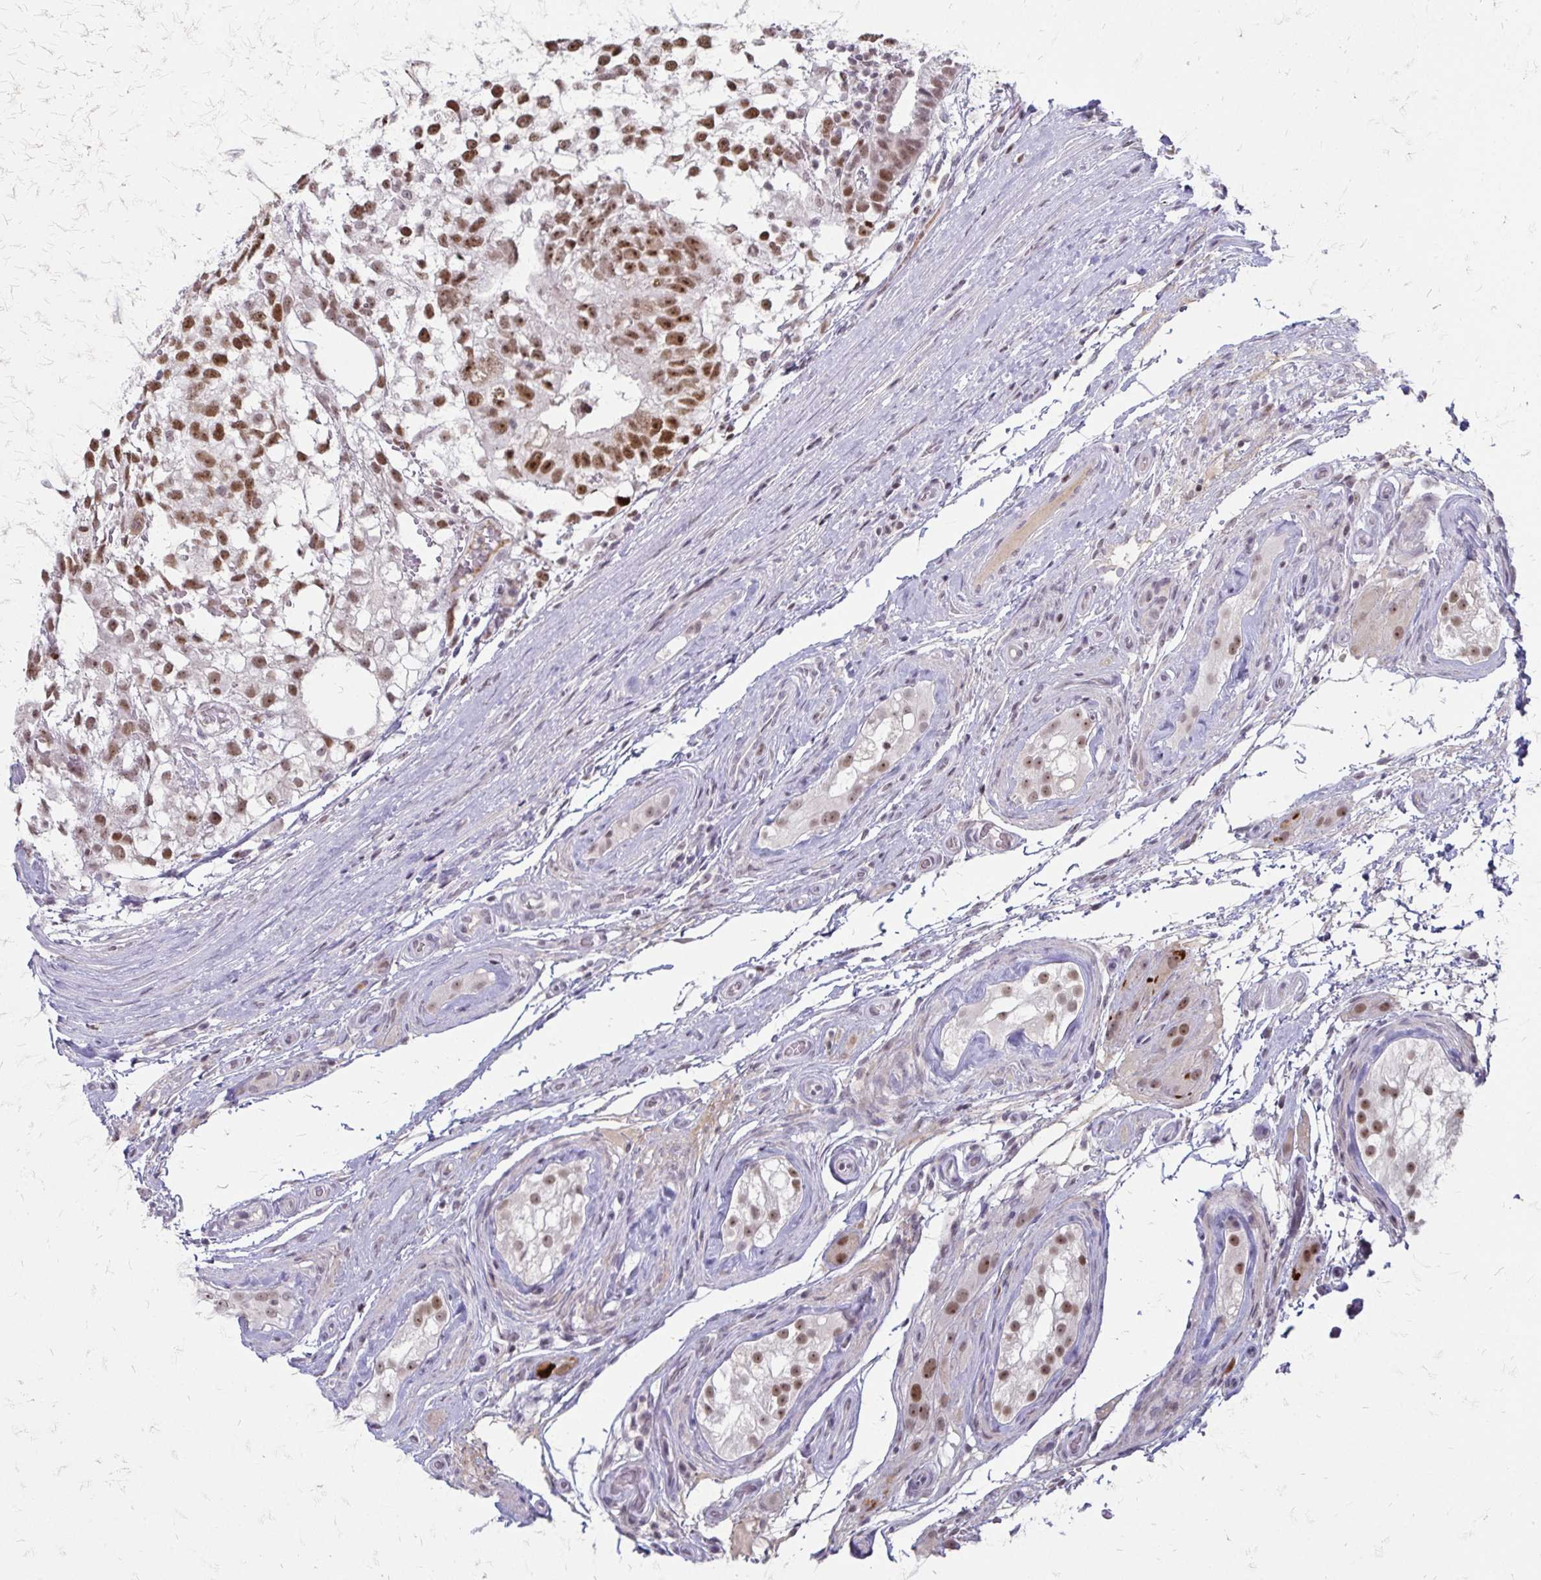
{"staining": {"intensity": "moderate", "quantity": ">75%", "location": "nuclear"}, "tissue": "testis cancer", "cell_type": "Tumor cells", "image_type": "cancer", "snomed": [{"axis": "morphology", "description": "Seminoma, NOS"}, {"axis": "morphology", "description": "Carcinoma, Embryonal, NOS"}, {"axis": "topography", "description": "Testis"}], "caption": "Immunohistochemistry (IHC) of human embryonal carcinoma (testis) displays medium levels of moderate nuclear positivity in about >75% of tumor cells.", "gene": "EED", "patient": {"sex": "male", "age": 41}}